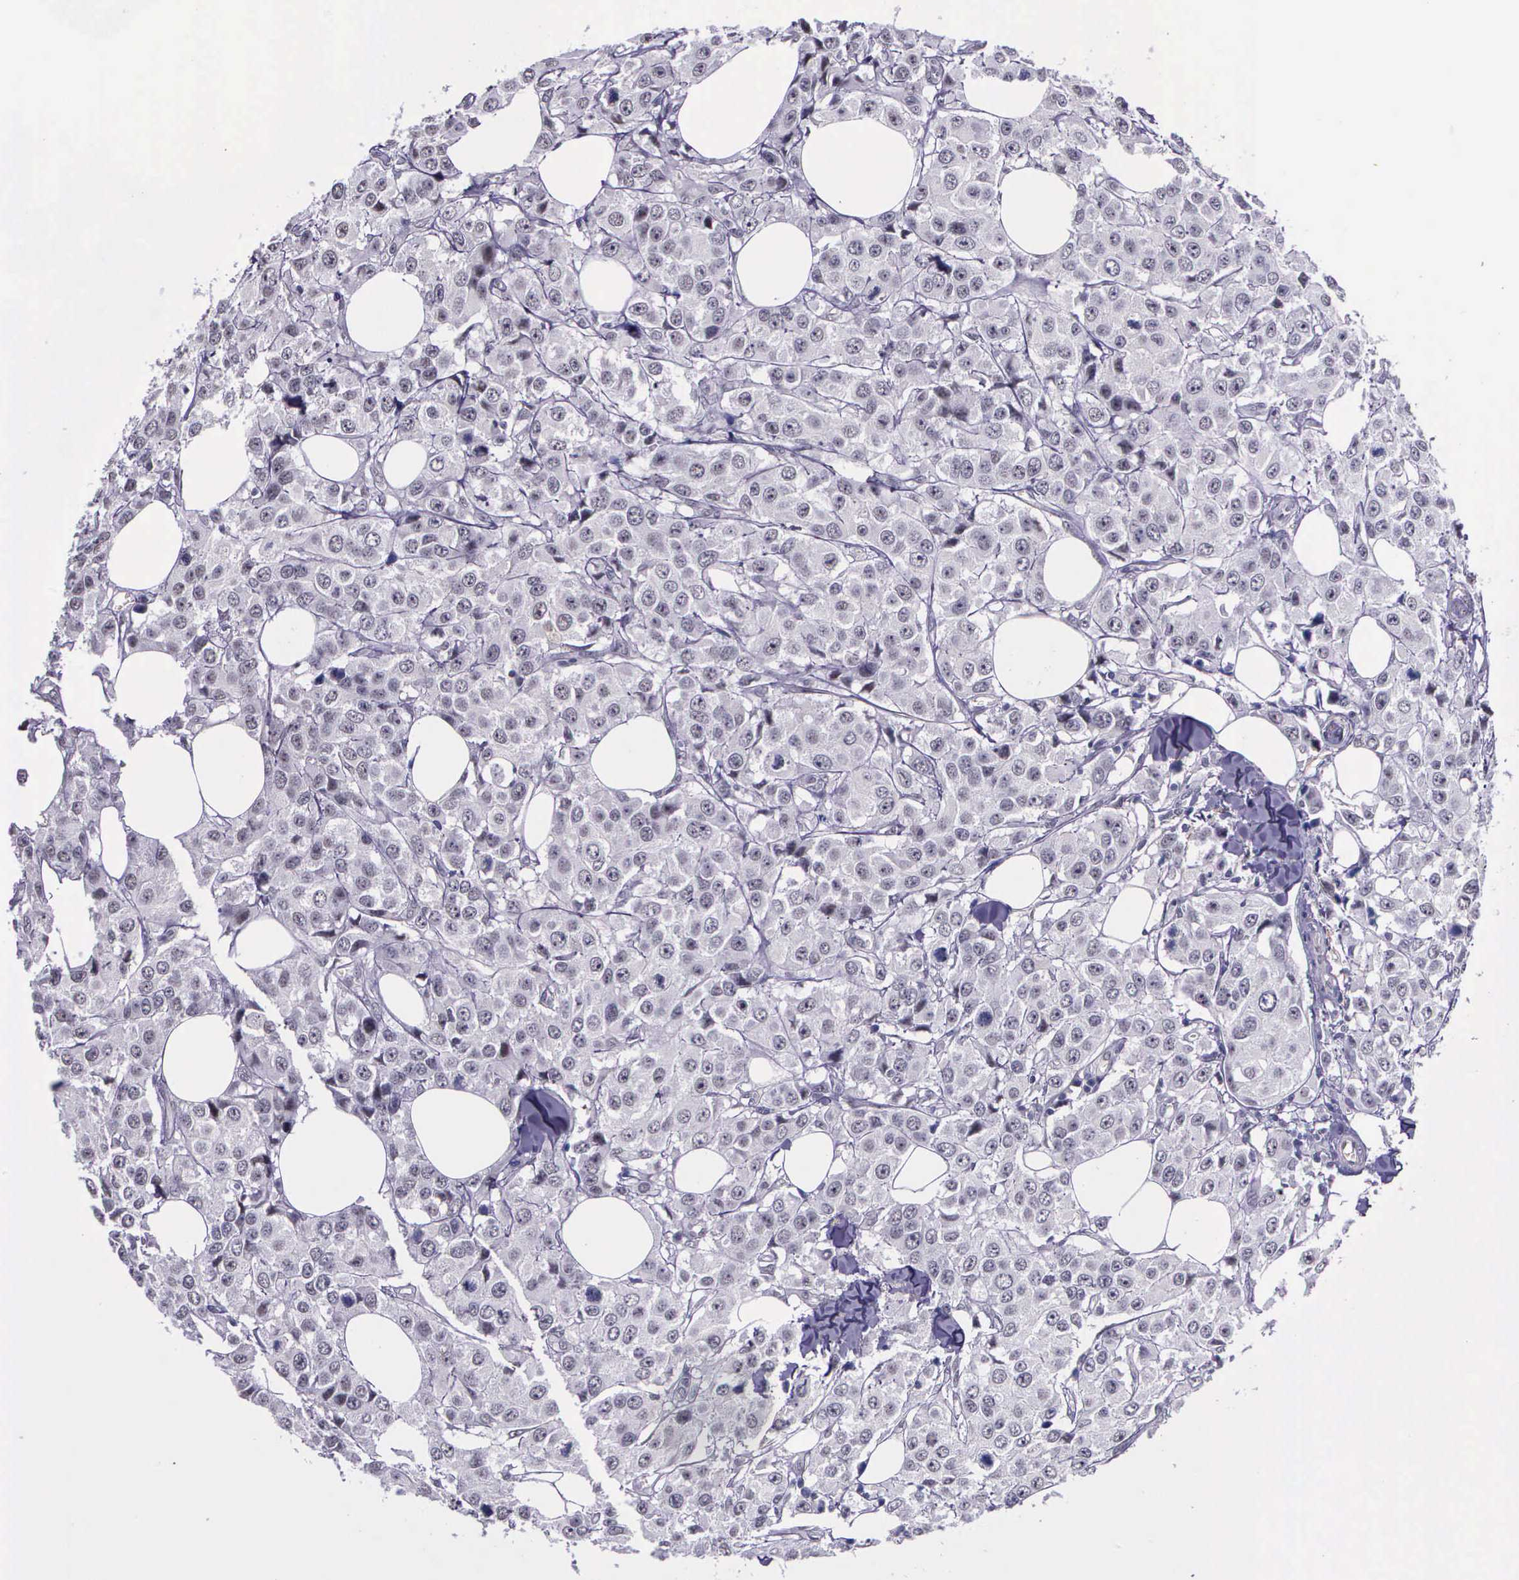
{"staining": {"intensity": "negative", "quantity": "none", "location": "none"}, "tissue": "breast cancer", "cell_type": "Tumor cells", "image_type": "cancer", "snomed": [{"axis": "morphology", "description": "Duct carcinoma"}, {"axis": "topography", "description": "Breast"}], "caption": "IHC micrograph of human intraductal carcinoma (breast) stained for a protein (brown), which displays no expression in tumor cells. (DAB immunohistochemistry visualized using brightfield microscopy, high magnification).", "gene": "AHNAK2", "patient": {"sex": "female", "age": 58}}